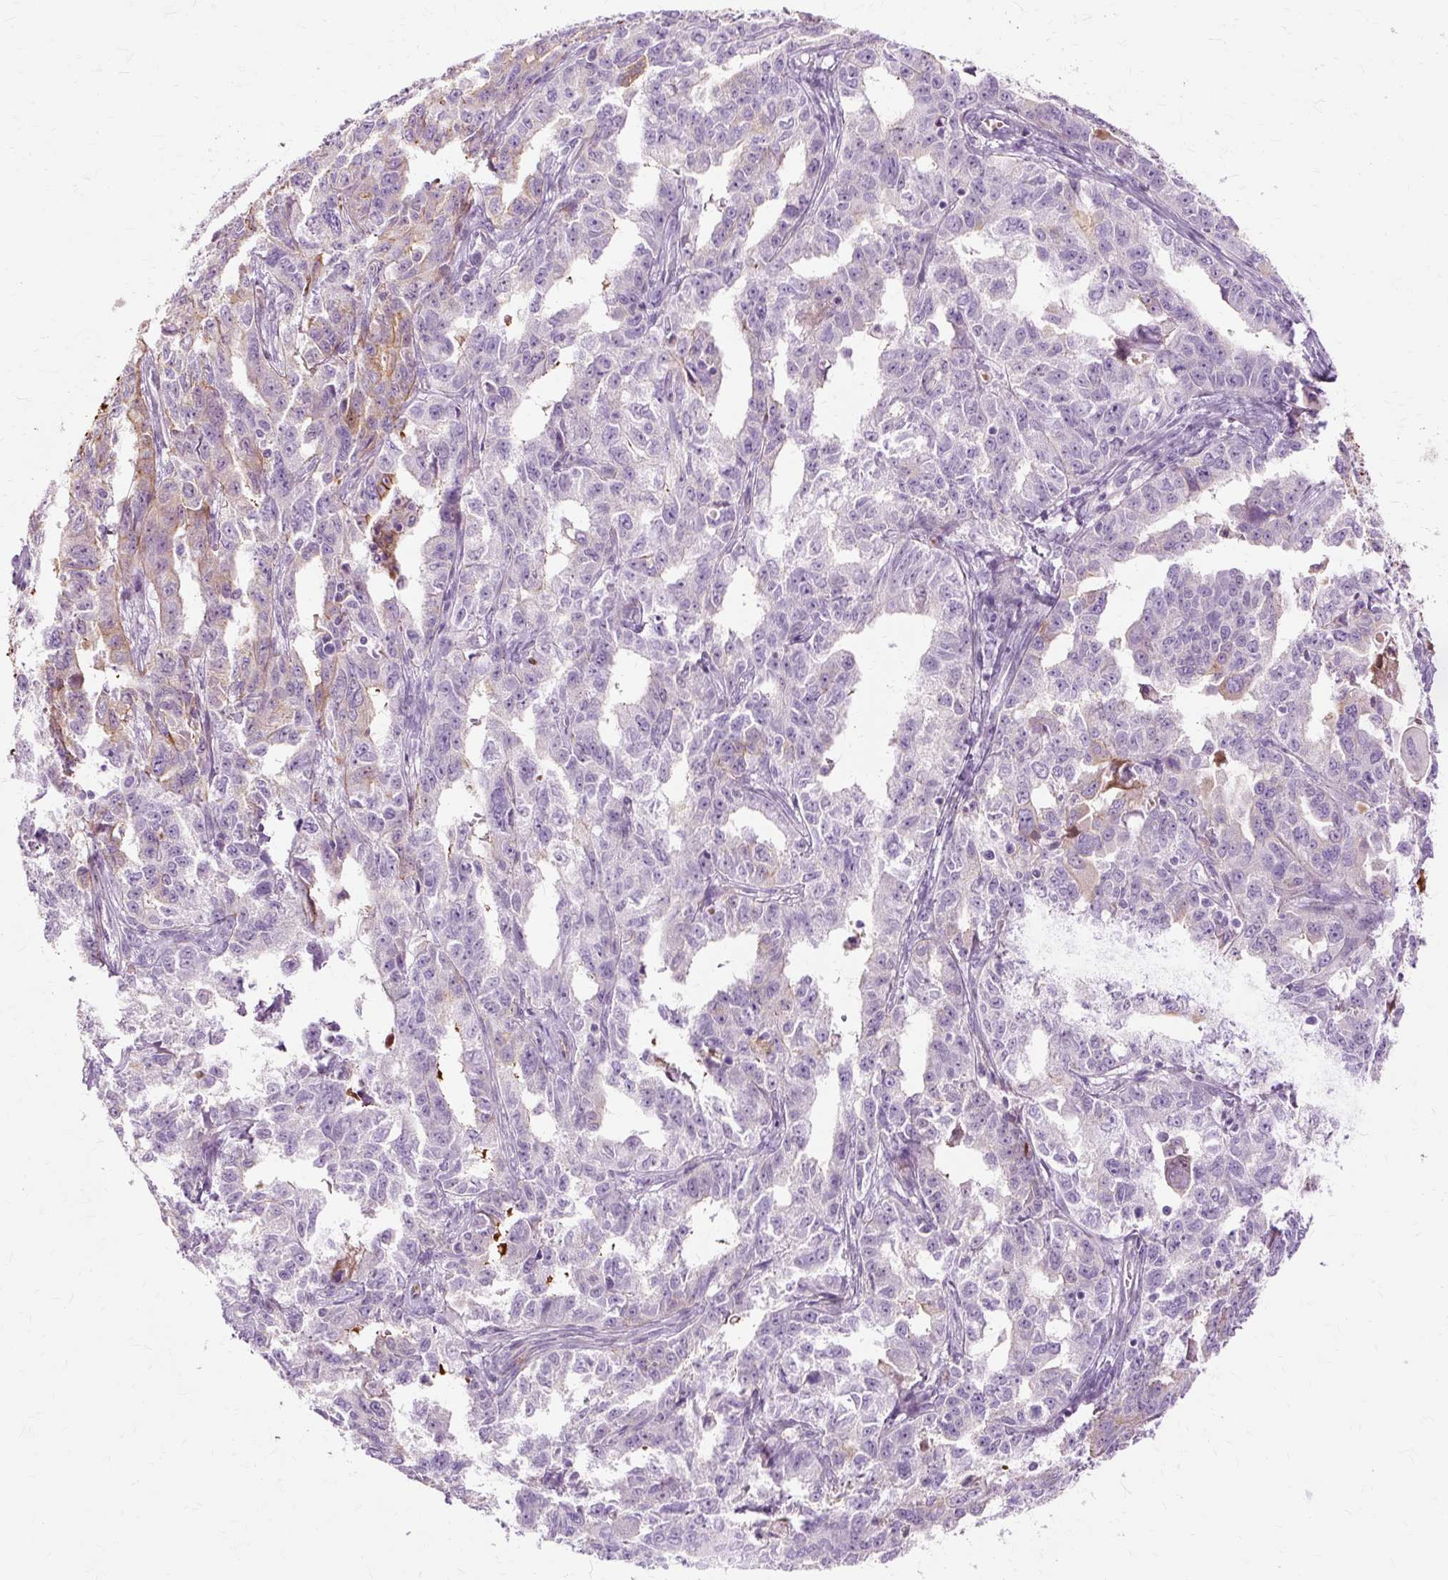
{"staining": {"intensity": "weak", "quantity": "<25%", "location": "cytoplasmic/membranous"}, "tissue": "ovarian cancer", "cell_type": "Tumor cells", "image_type": "cancer", "snomed": [{"axis": "morphology", "description": "Adenocarcinoma, NOS"}, {"axis": "morphology", "description": "Carcinoma, endometroid"}, {"axis": "topography", "description": "Ovary"}], "caption": "Tumor cells are negative for brown protein staining in ovarian cancer (endometroid carcinoma).", "gene": "DCTN4", "patient": {"sex": "female", "age": 72}}